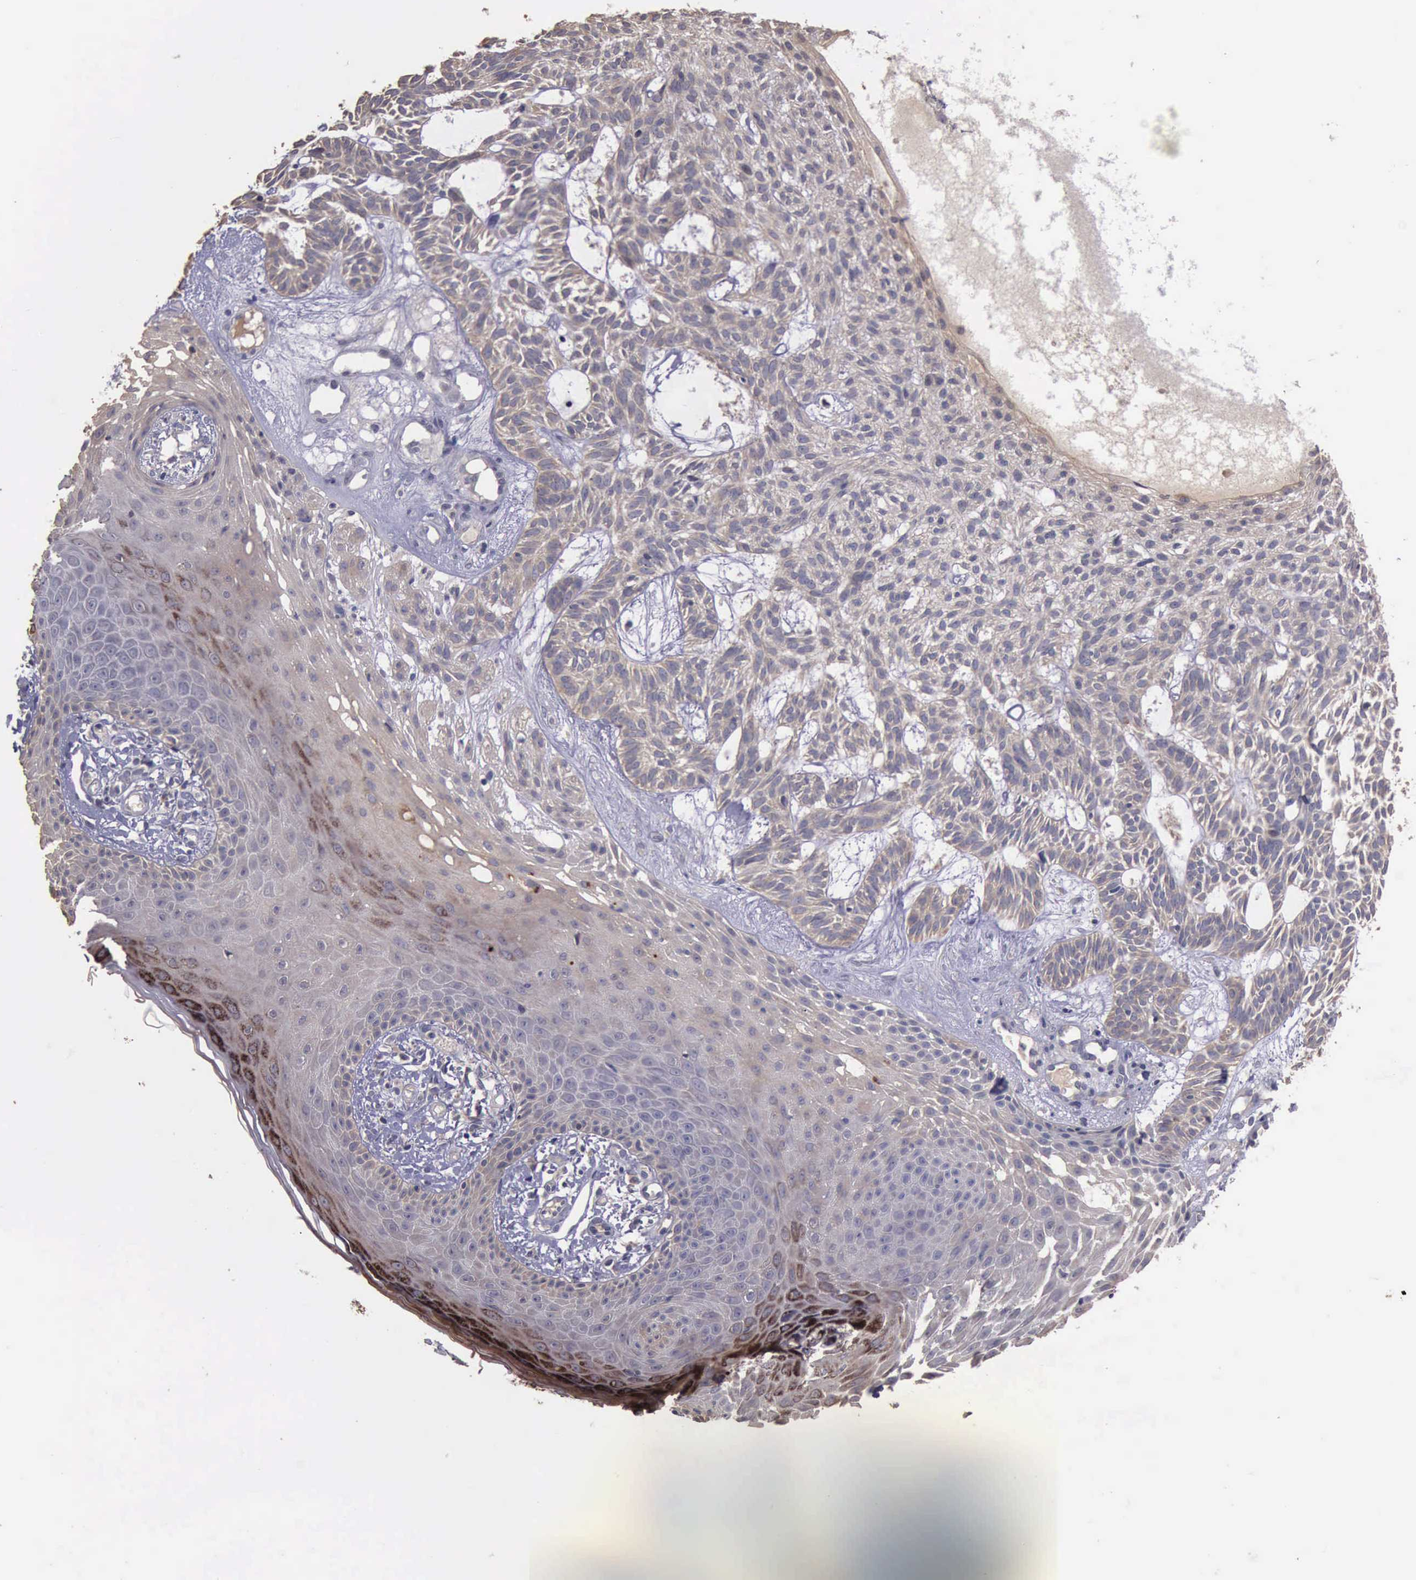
{"staining": {"intensity": "negative", "quantity": "none", "location": "none"}, "tissue": "skin cancer", "cell_type": "Tumor cells", "image_type": "cancer", "snomed": [{"axis": "morphology", "description": "Basal cell carcinoma"}, {"axis": "topography", "description": "Skin"}], "caption": "Histopathology image shows no significant protein positivity in tumor cells of skin cancer (basal cell carcinoma).", "gene": "RAB39B", "patient": {"sex": "male", "age": 75}}